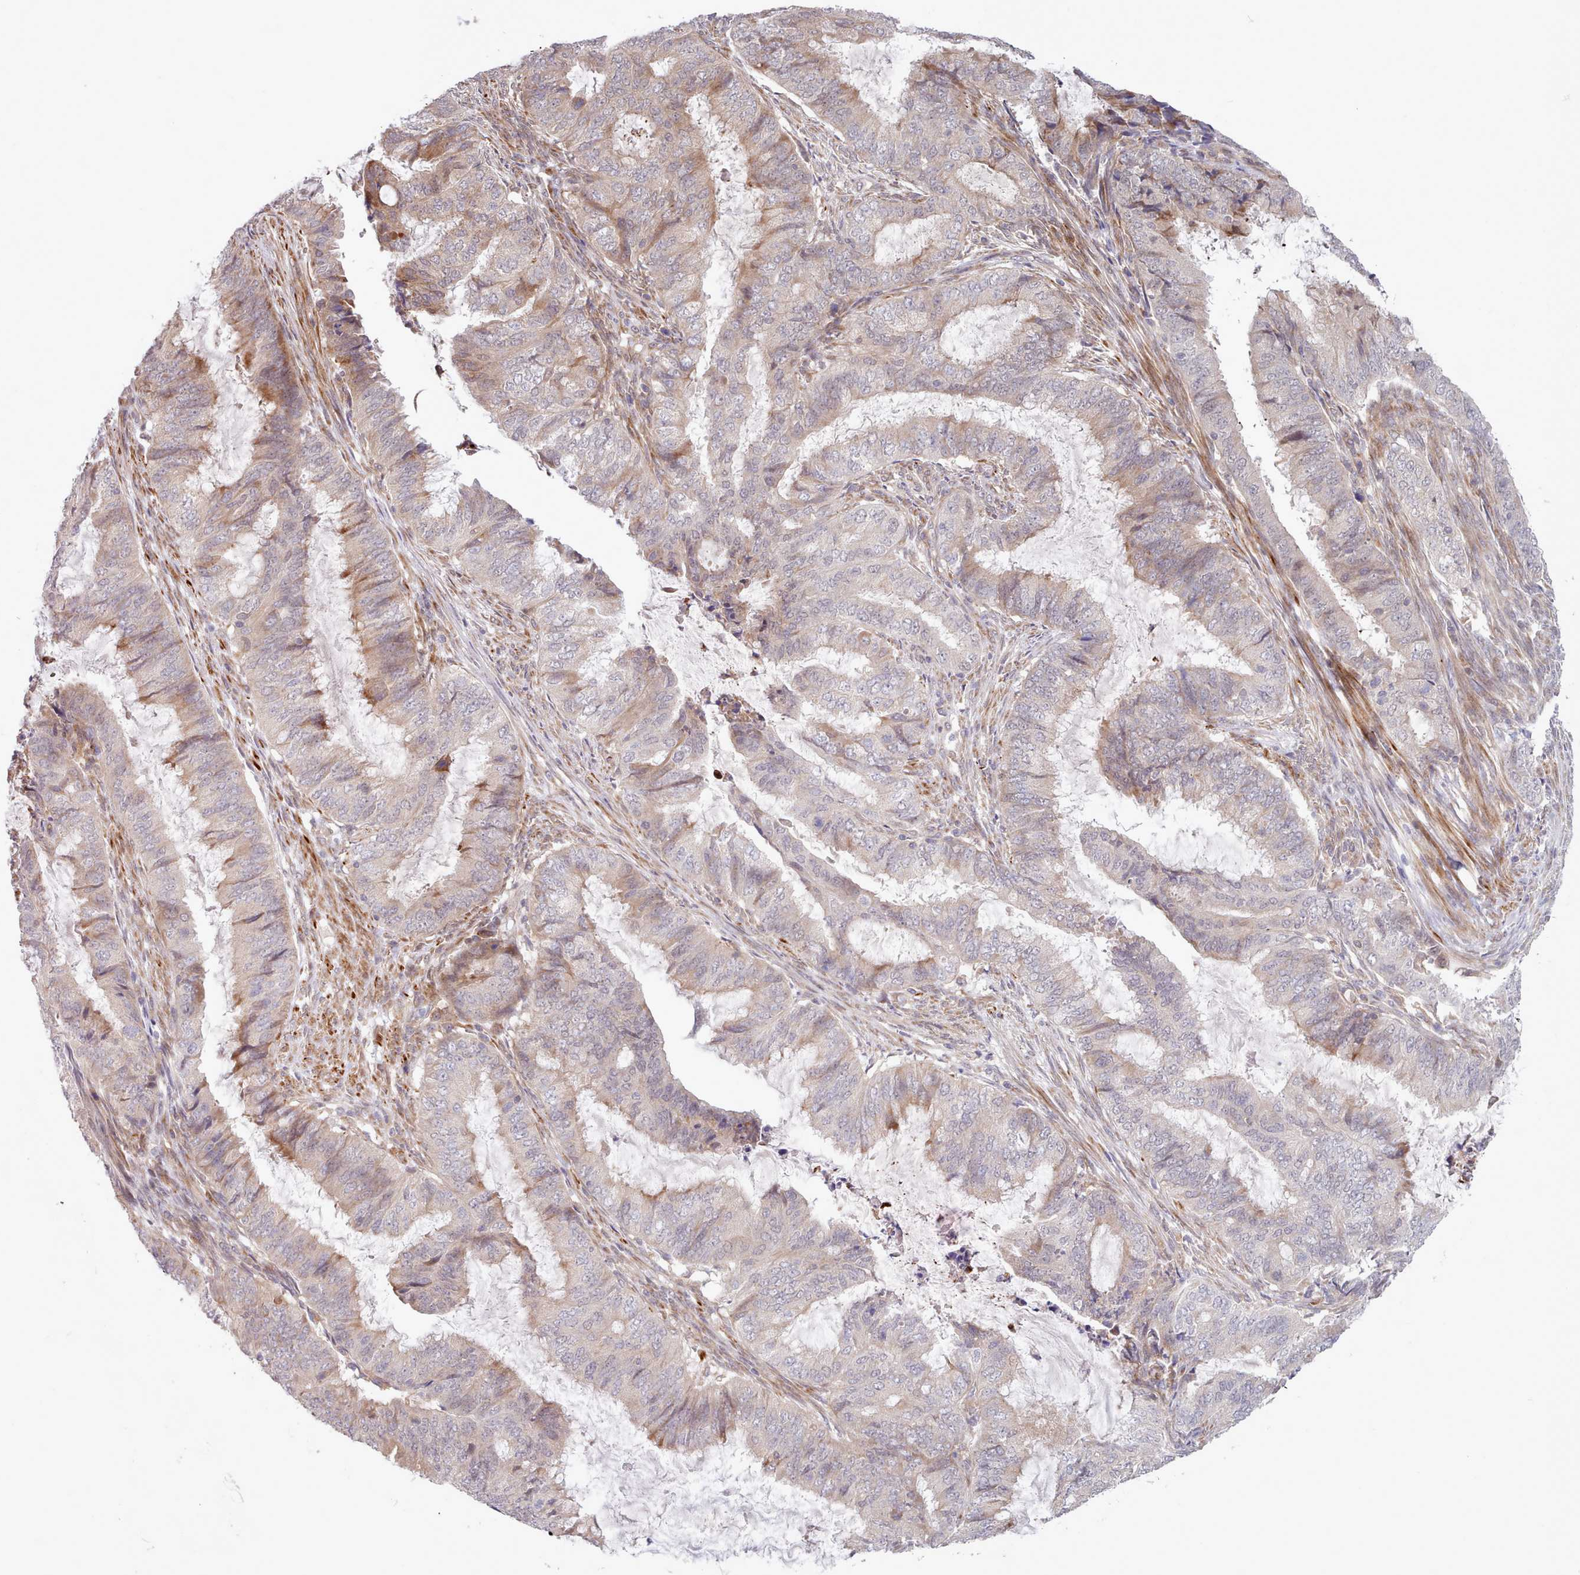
{"staining": {"intensity": "moderate", "quantity": "25%-75%", "location": "cytoplasmic/membranous"}, "tissue": "endometrial cancer", "cell_type": "Tumor cells", "image_type": "cancer", "snomed": [{"axis": "morphology", "description": "Adenocarcinoma, NOS"}, {"axis": "topography", "description": "Endometrium"}], "caption": "High-power microscopy captured an immunohistochemistry micrograph of endometrial cancer (adenocarcinoma), revealing moderate cytoplasmic/membranous expression in about 25%-75% of tumor cells. The protein is shown in brown color, while the nuclei are stained blue.", "gene": "TRIM26", "patient": {"sex": "female", "age": 51}}